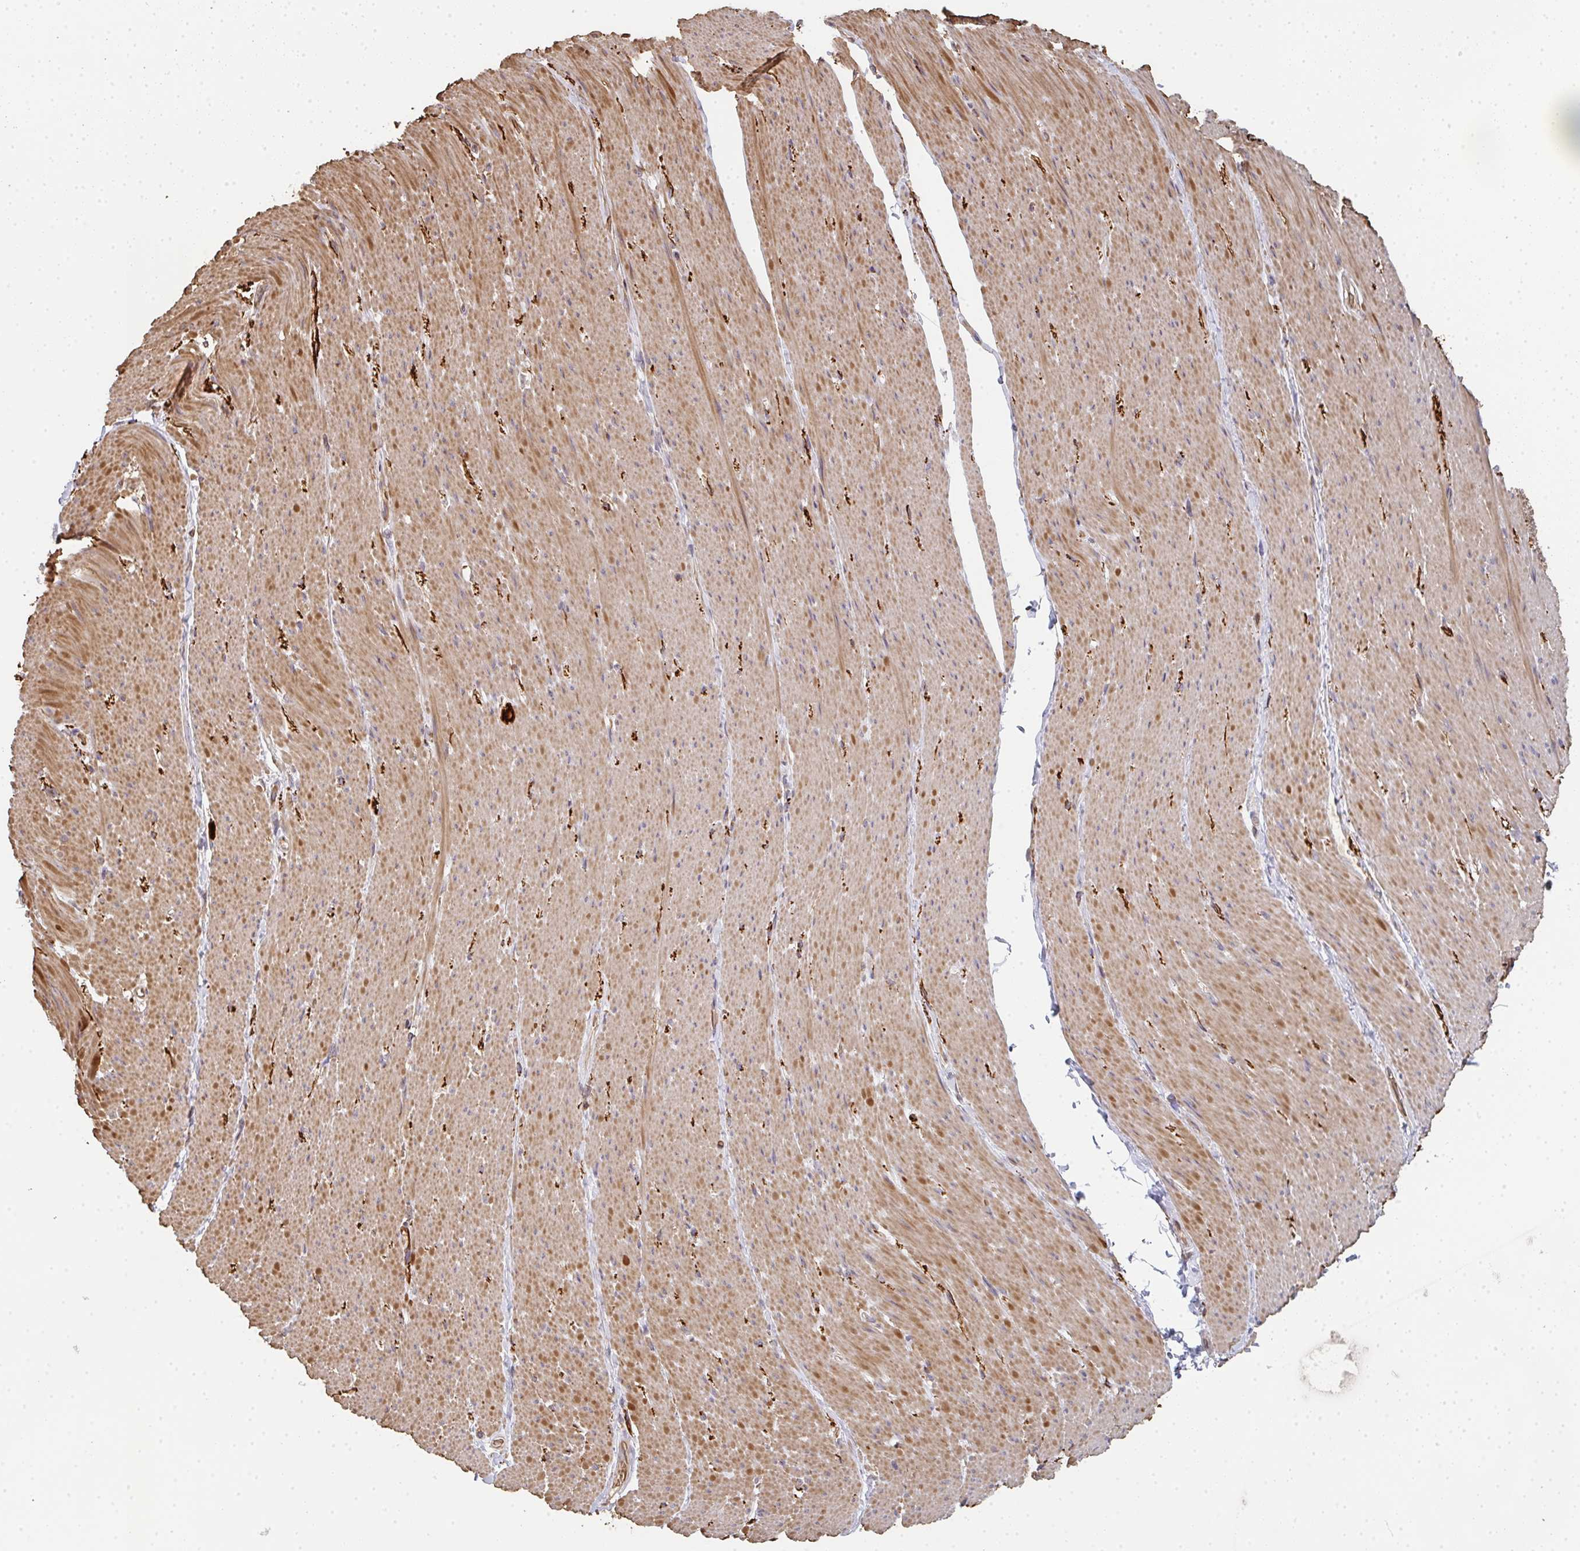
{"staining": {"intensity": "moderate", "quantity": ">75%", "location": "cytoplasmic/membranous"}, "tissue": "smooth muscle", "cell_type": "Smooth muscle cells", "image_type": "normal", "snomed": [{"axis": "morphology", "description": "Normal tissue, NOS"}, {"axis": "topography", "description": "Smooth muscle"}, {"axis": "topography", "description": "Rectum"}], "caption": "A brown stain labels moderate cytoplasmic/membranous positivity of a protein in smooth muscle cells of benign smooth muscle. Nuclei are stained in blue.", "gene": "POLG", "patient": {"sex": "male", "age": 53}}